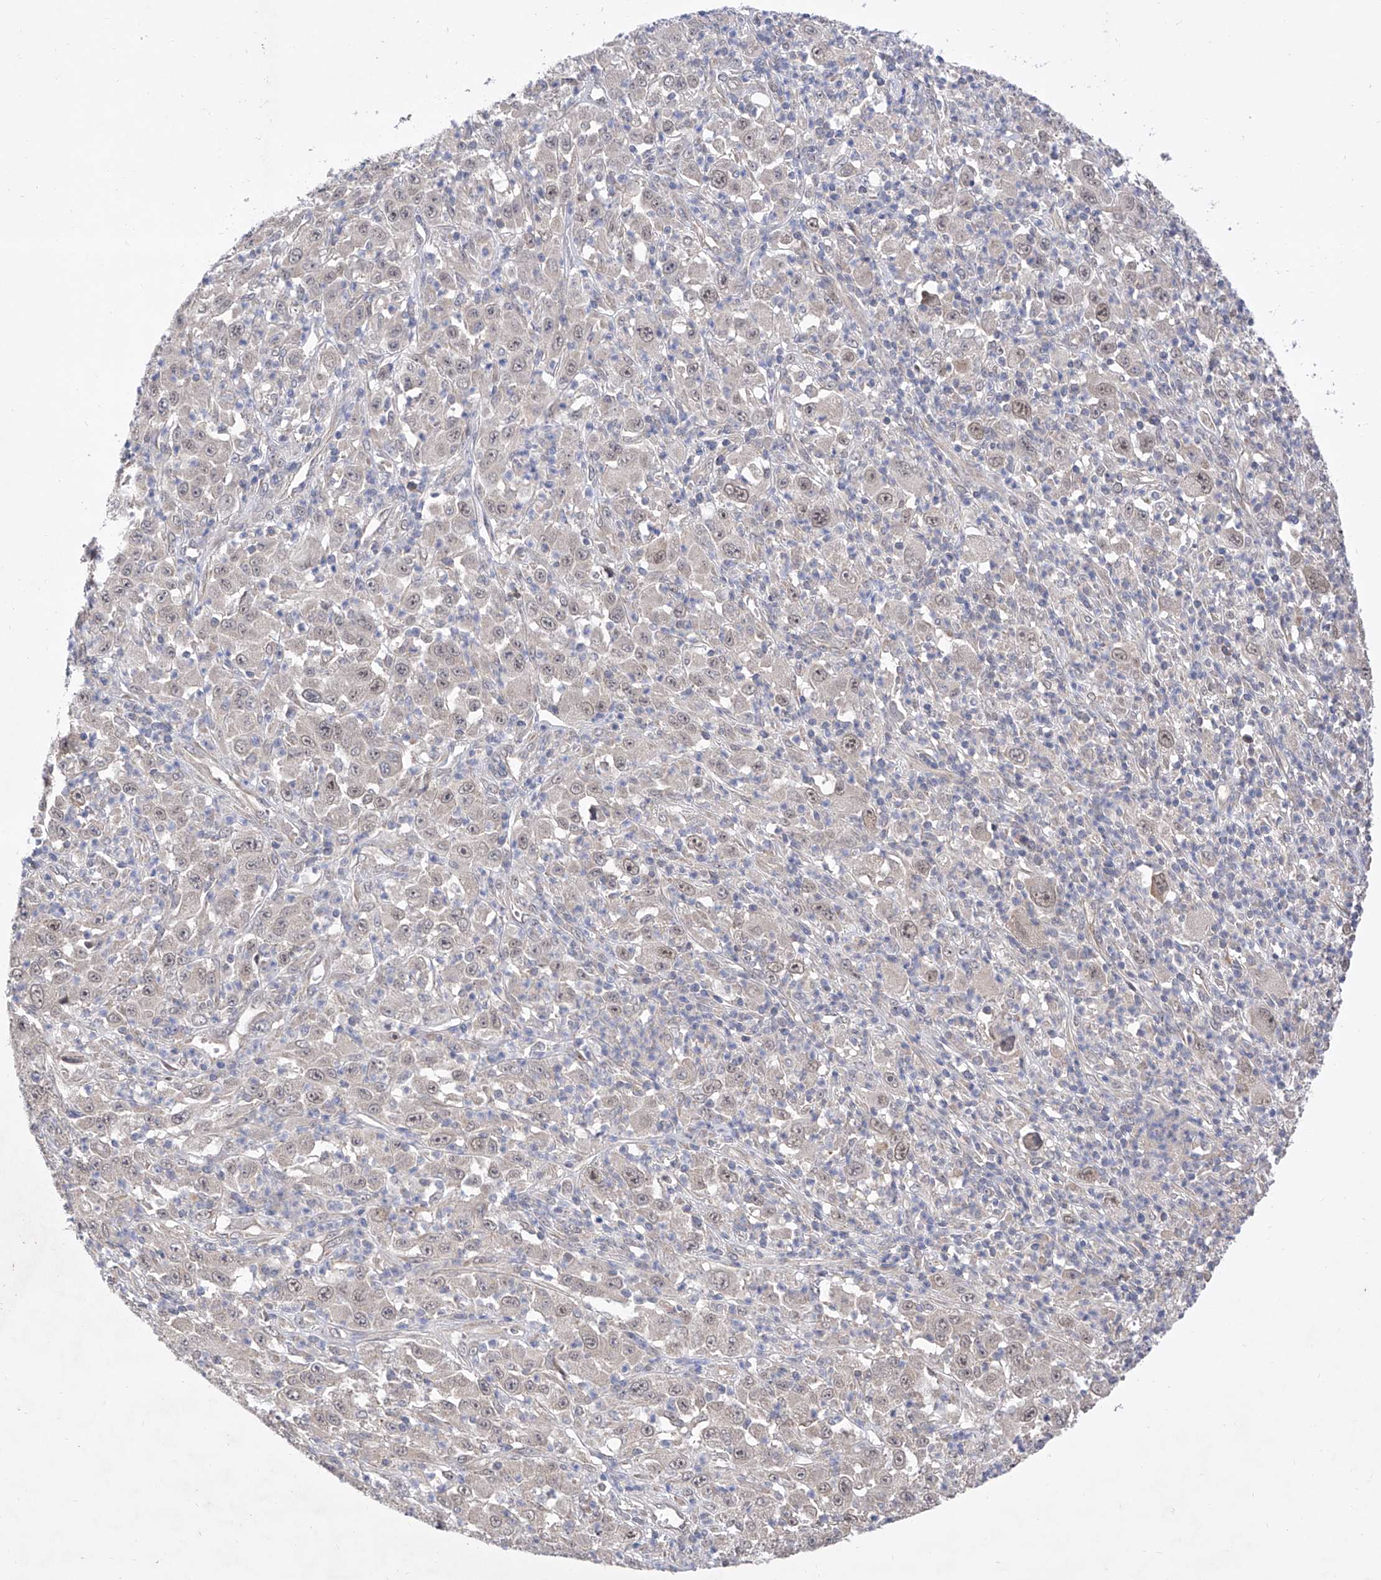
{"staining": {"intensity": "moderate", "quantity": "25%-75%", "location": "nuclear"}, "tissue": "melanoma", "cell_type": "Tumor cells", "image_type": "cancer", "snomed": [{"axis": "morphology", "description": "Malignant melanoma, Metastatic site"}, {"axis": "topography", "description": "Skin"}], "caption": "This is a histology image of immunohistochemistry staining of malignant melanoma (metastatic site), which shows moderate positivity in the nuclear of tumor cells.", "gene": "USP45", "patient": {"sex": "female", "age": 56}}